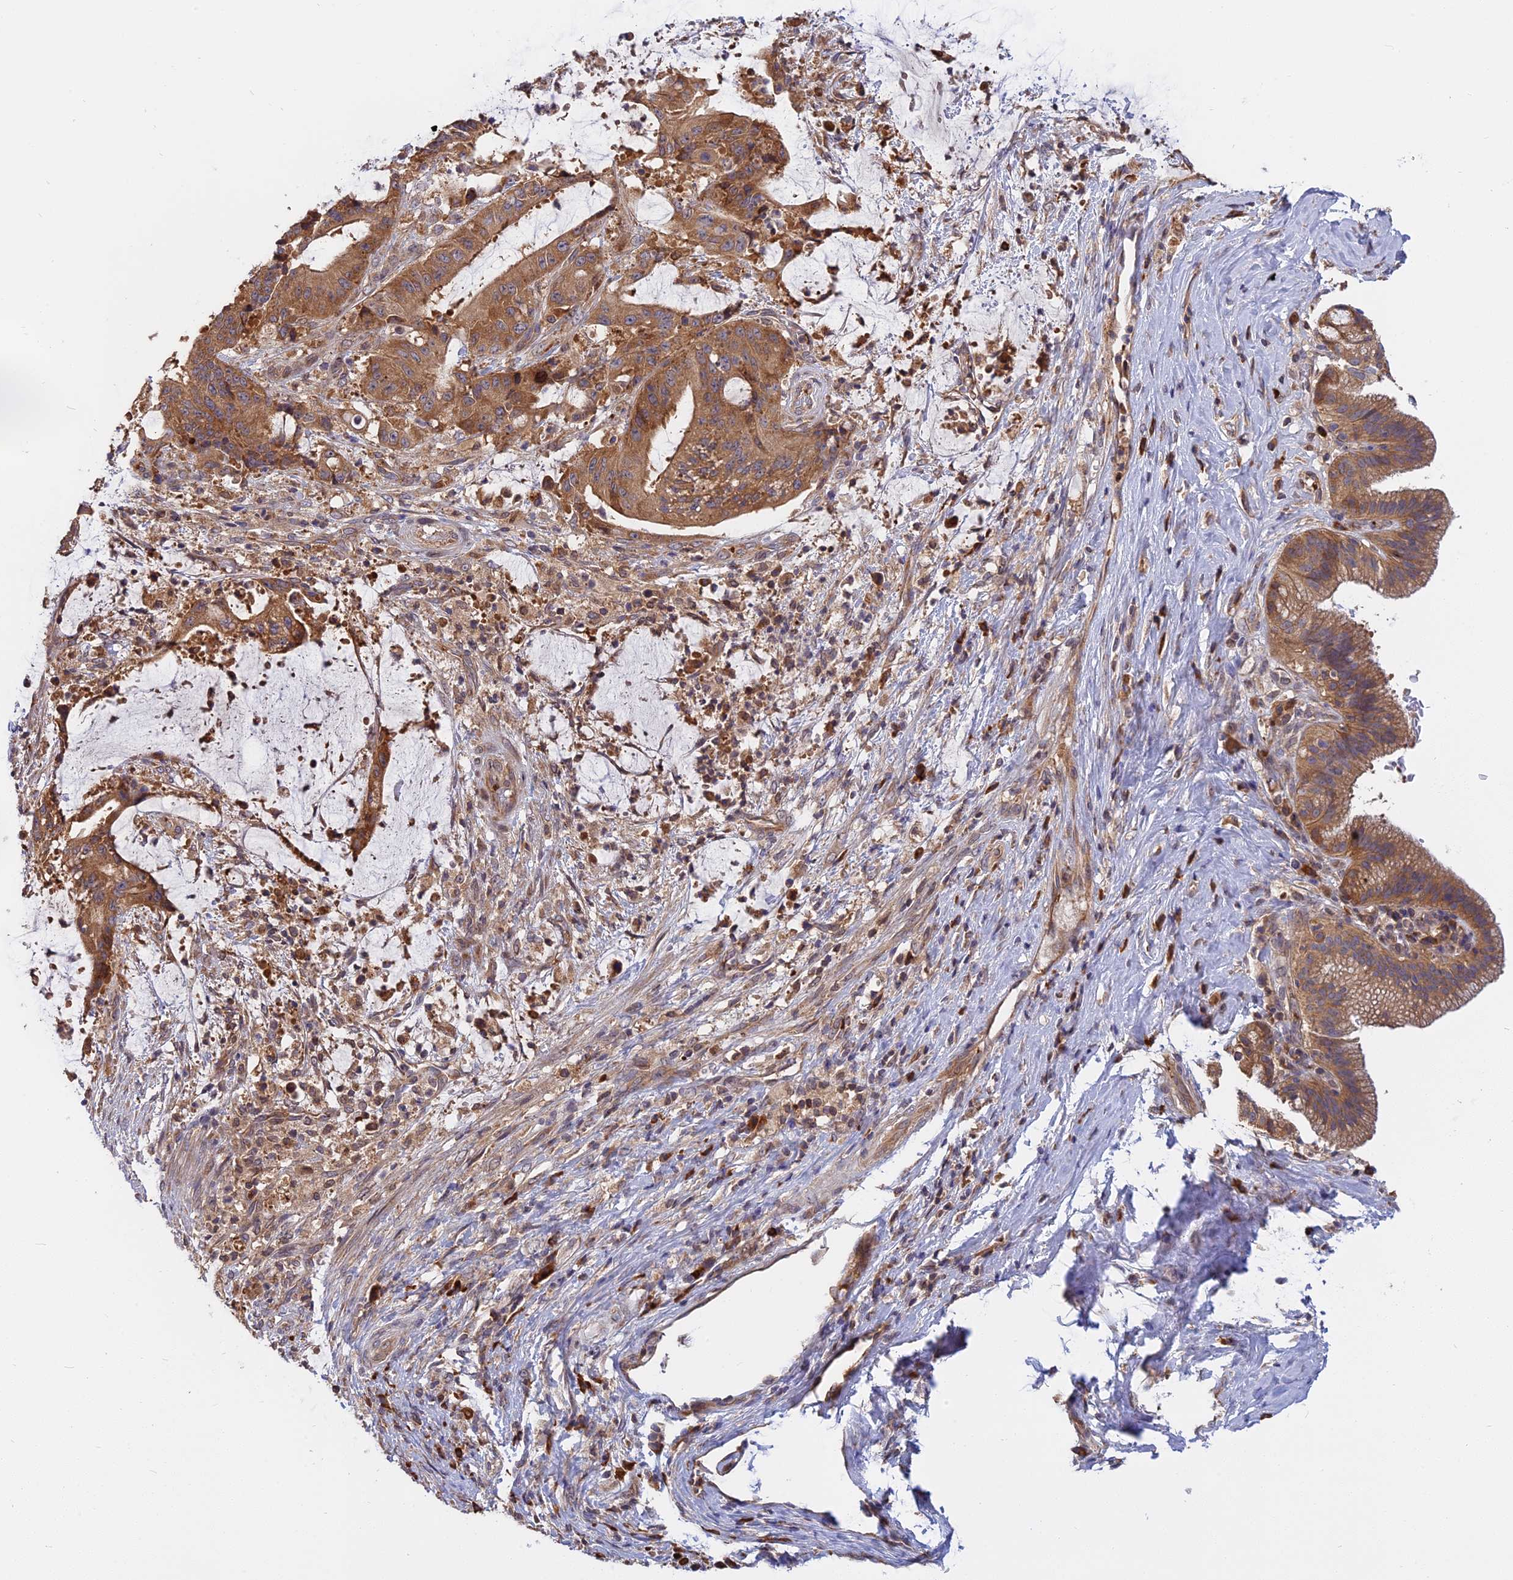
{"staining": {"intensity": "moderate", "quantity": ">75%", "location": "cytoplasmic/membranous"}, "tissue": "liver cancer", "cell_type": "Tumor cells", "image_type": "cancer", "snomed": [{"axis": "morphology", "description": "Normal tissue, NOS"}, {"axis": "morphology", "description": "Cholangiocarcinoma"}, {"axis": "topography", "description": "Liver"}, {"axis": "topography", "description": "Peripheral nerve tissue"}], "caption": "An image showing moderate cytoplasmic/membranous positivity in approximately >75% of tumor cells in liver cancer (cholangiocarcinoma), as visualized by brown immunohistochemical staining.", "gene": "IL21R", "patient": {"sex": "female", "age": 73}}